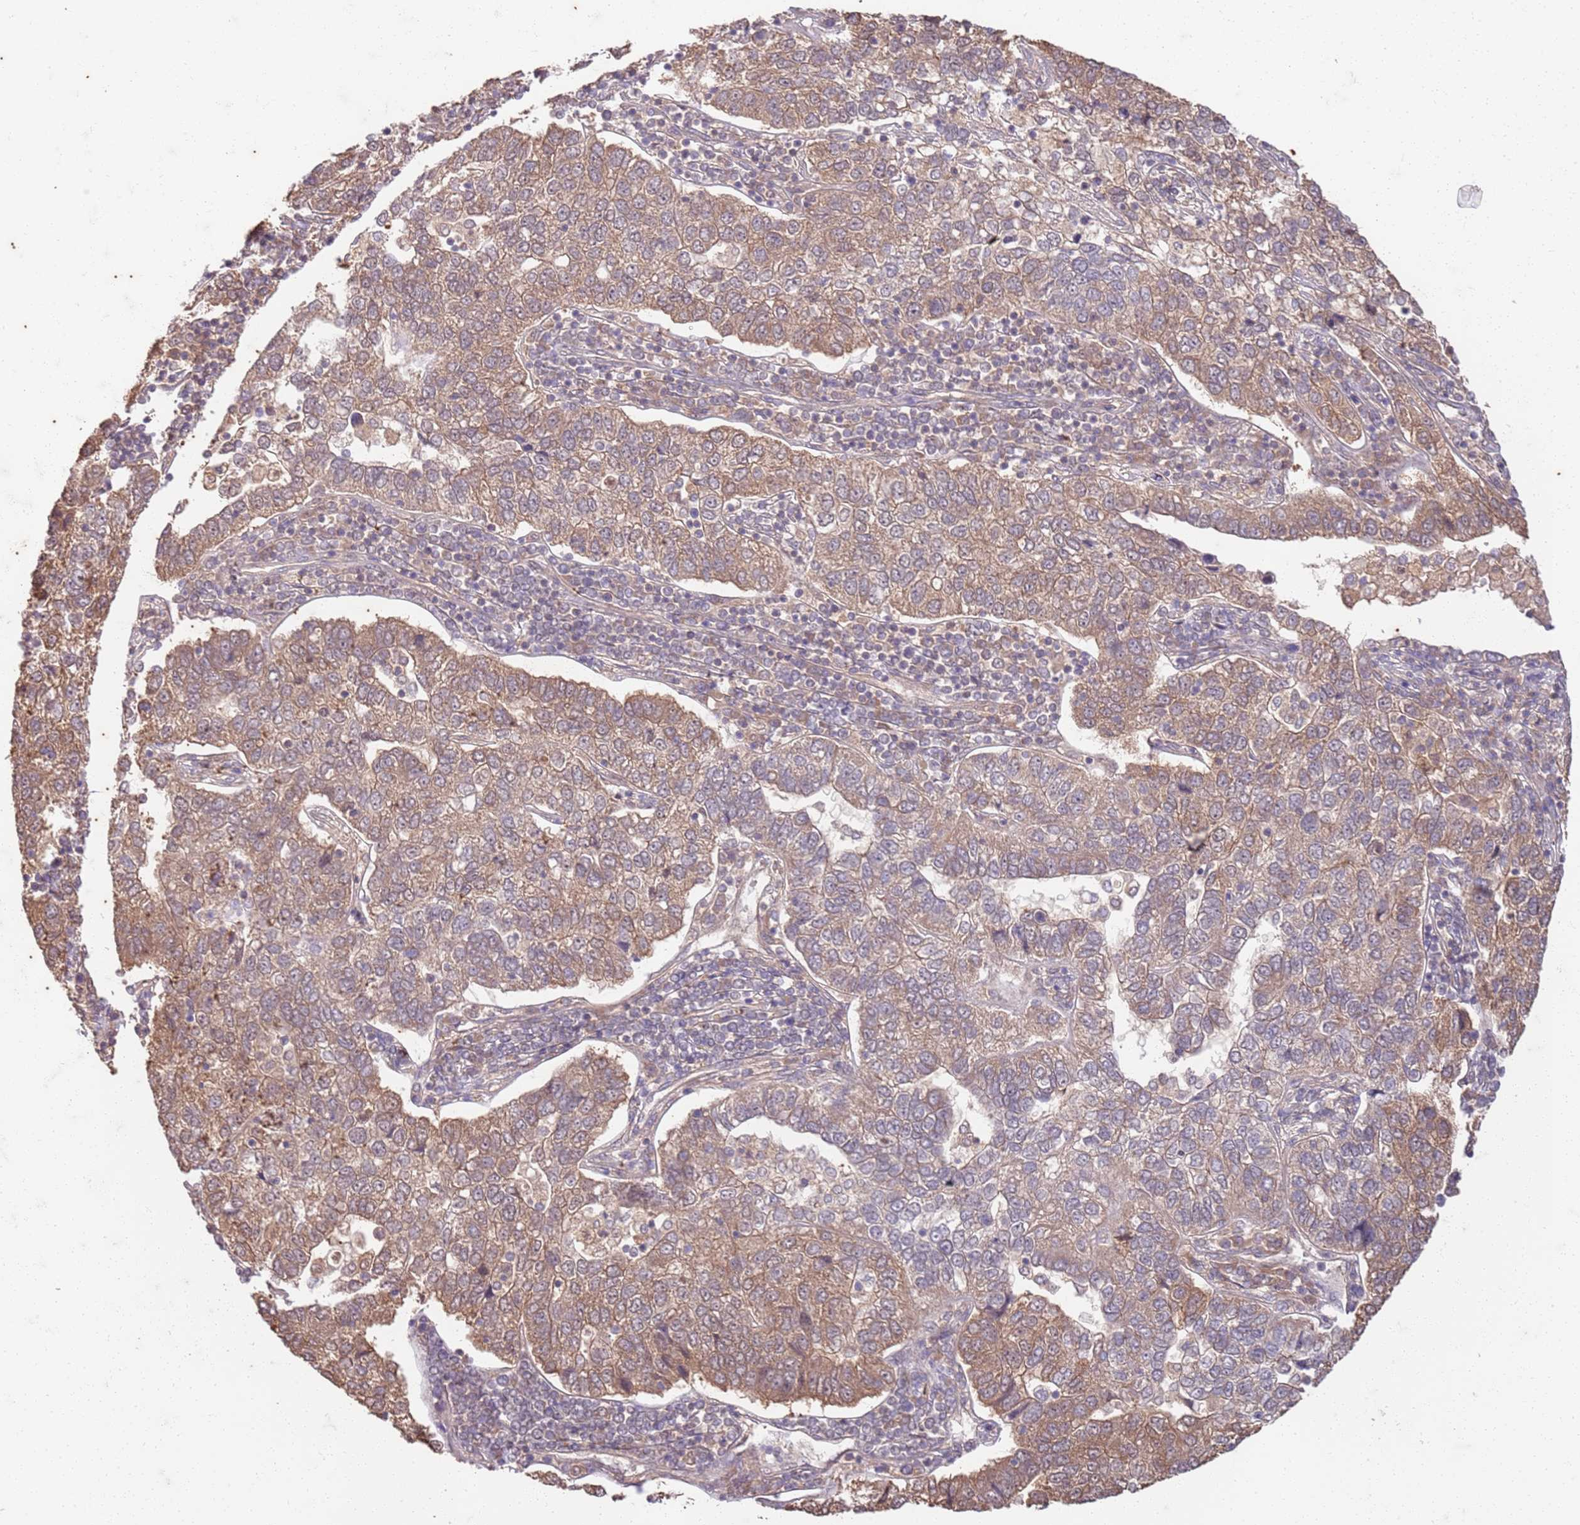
{"staining": {"intensity": "moderate", "quantity": "25%-75%", "location": "cytoplasmic/membranous"}, "tissue": "pancreatic cancer", "cell_type": "Tumor cells", "image_type": "cancer", "snomed": [{"axis": "morphology", "description": "Adenocarcinoma, NOS"}, {"axis": "topography", "description": "Pancreas"}], "caption": "Adenocarcinoma (pancreatic) stained for a protein (brown) exhibits moderate cytoplasmic/membranous positive expression in about 25%-75% of tumor cells.", "gene": "UBE3A", "patient": {"sex": "female", "age": 61}}